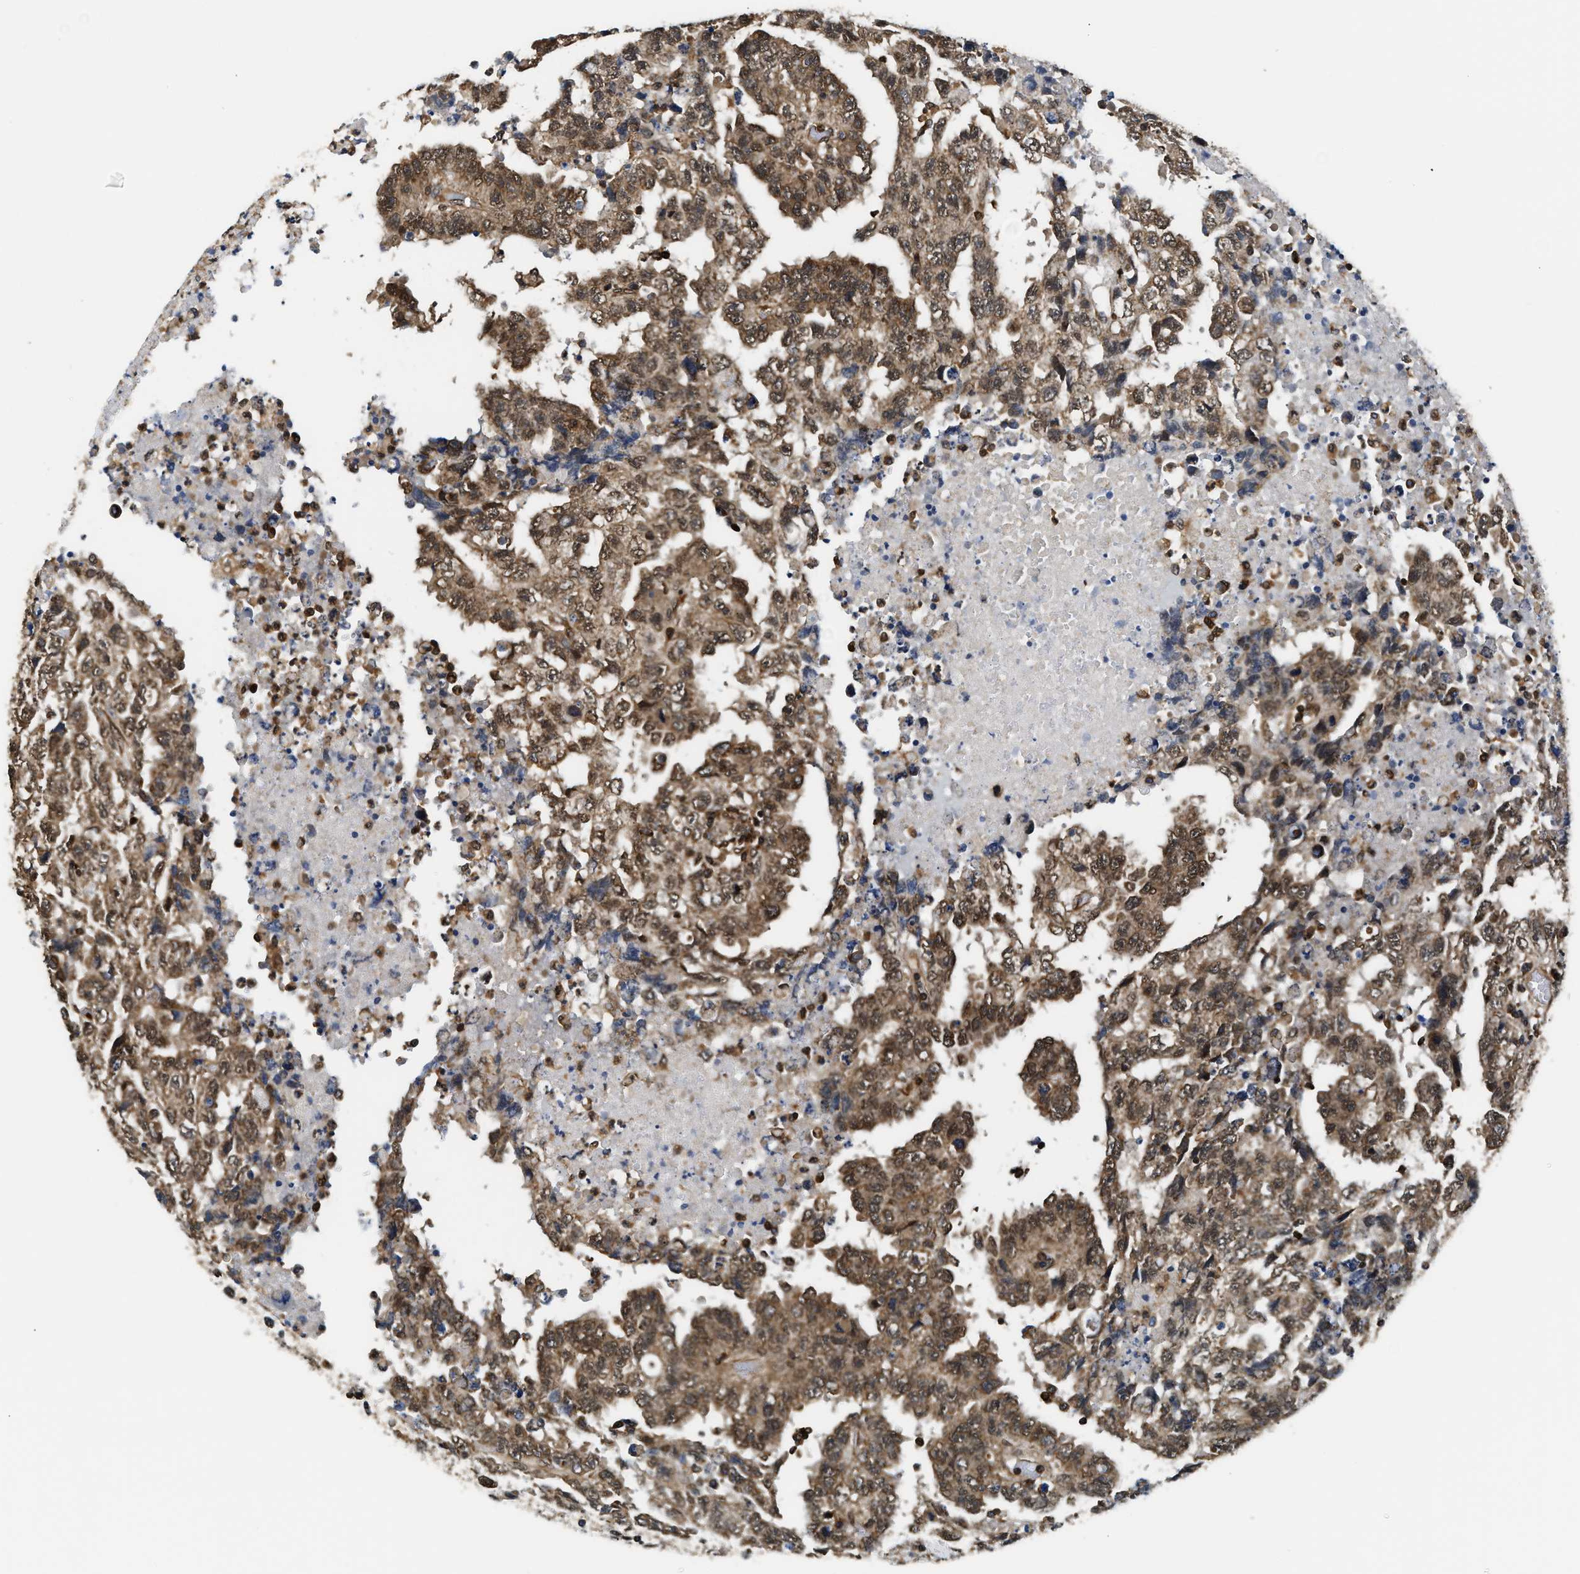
{"staining": {"intensity": "moderate", "quantity": ">75%", "location": "cytoplasmic/membranous,nuclear"}, "tissue": "testis cancer", "cell_type": "Tumor cells", "image_type": "cancer", "snomed": [{"axis": "morphology", "description": "Necrosis, NOS"}, {"axis": "morphology", "description": "Carcinoma, Embryonal, NOS"}, {"axis": "topography", "description": "Testis"}], "caption": "Immunohistochemistry (IHC) of embryonal carcinoma (testis) exhibits medium levels of moderate cytoplasmic/membranous and nuclear staining in approximately >75% of tumor cells.", "gene": "STK10", "patient": {"sex": "male", "age": 19}}